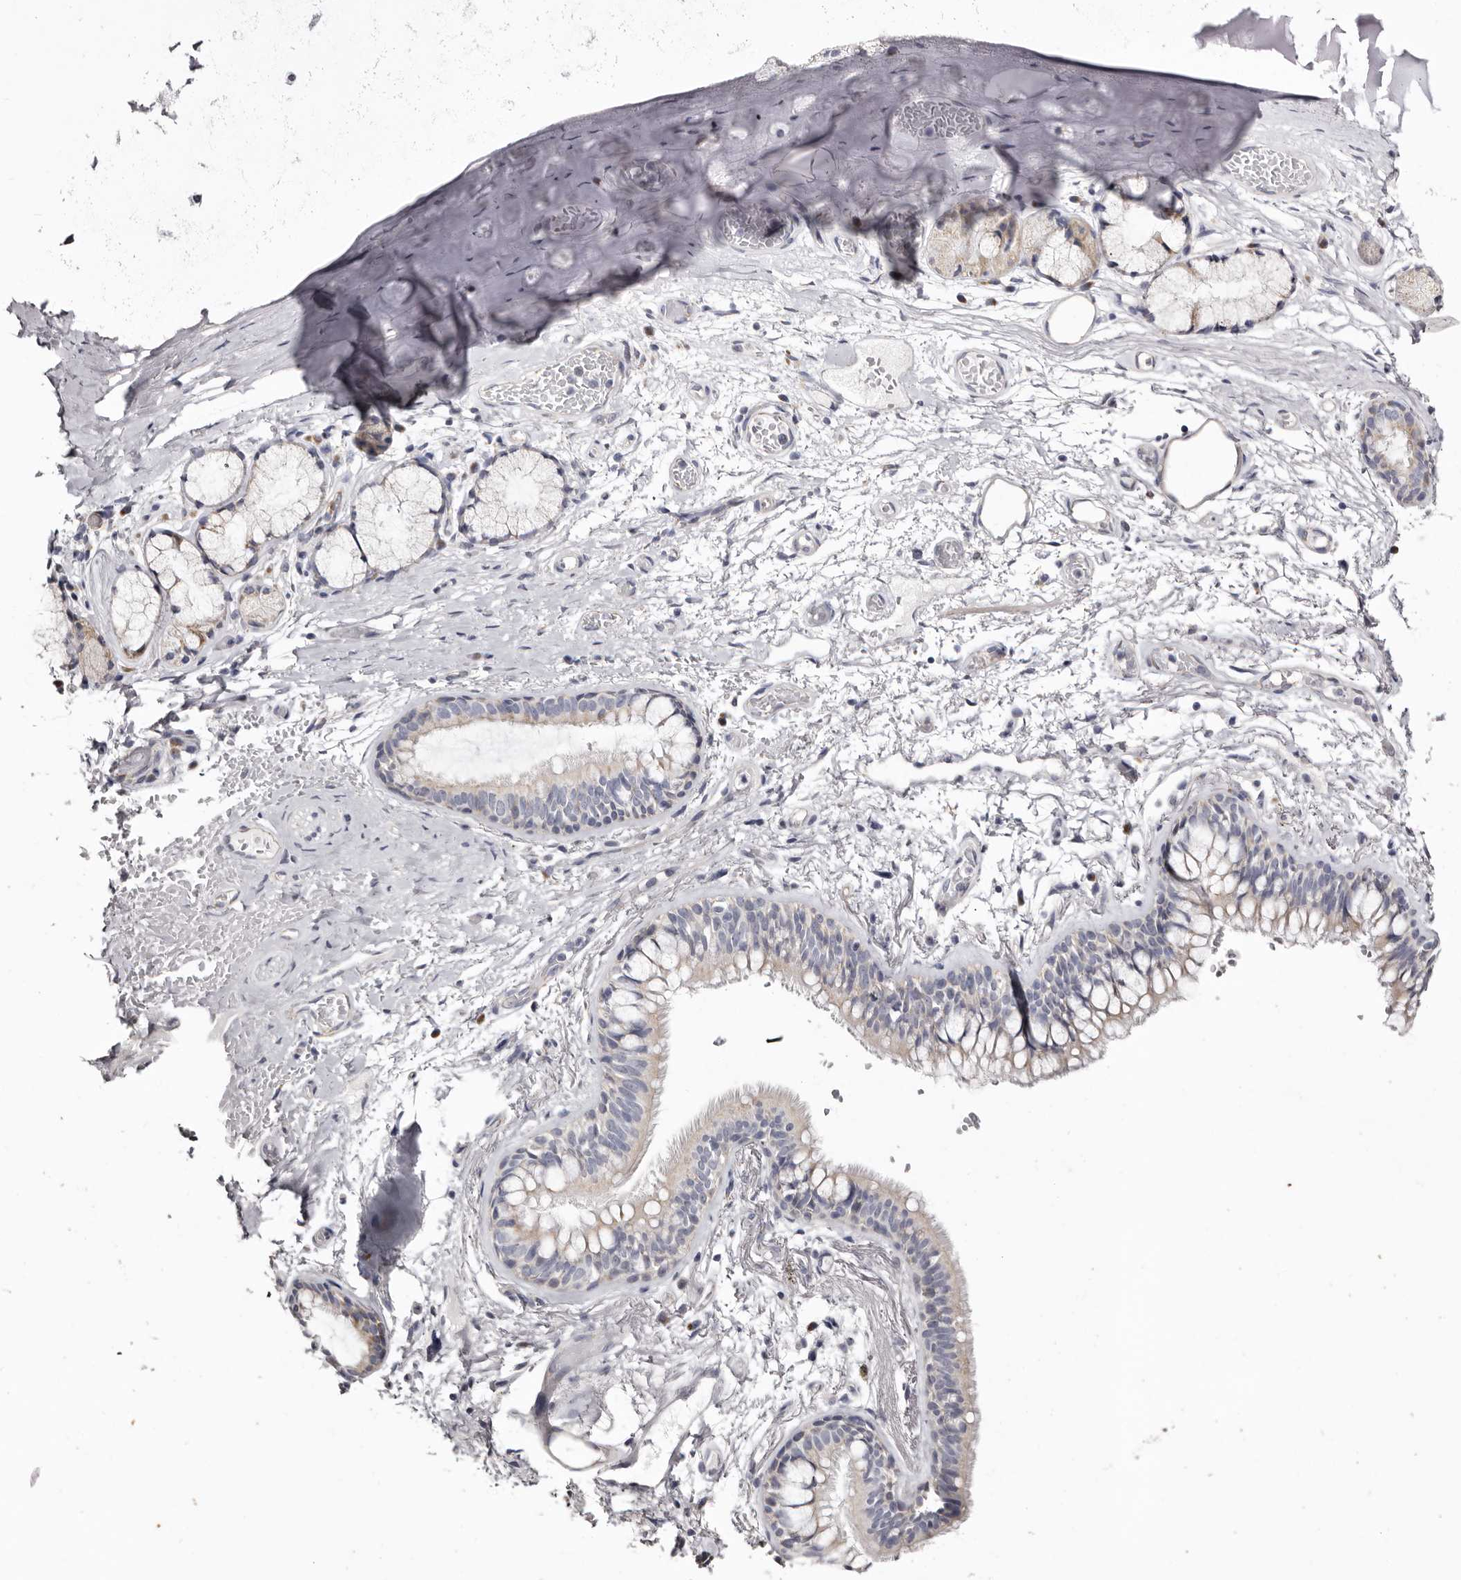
{"staining": {"intensity": "weak", "quantity": "25%-75%", "location": "cytoplasmic/membranous"}, "tissue": "adipose tissue", "cell_type": "Adipocytes", "image_type": "normal", "snomed": [{"axis": "morphology", "description": "Normal tissue, NOS"}, {"axis": "topography", "description": "Cartilage tissue"}, {"axis": "topography", "description": "Bronchus"}], "caption": "Immunohistochemical staining of normal adipose tissue demonstrates low levels of weak cytoplasmic/membranous expression in approximately 25%-75% of adipocytes.", "gene": "CASQ1", "patient": {"sex": "female", "age": 73}}